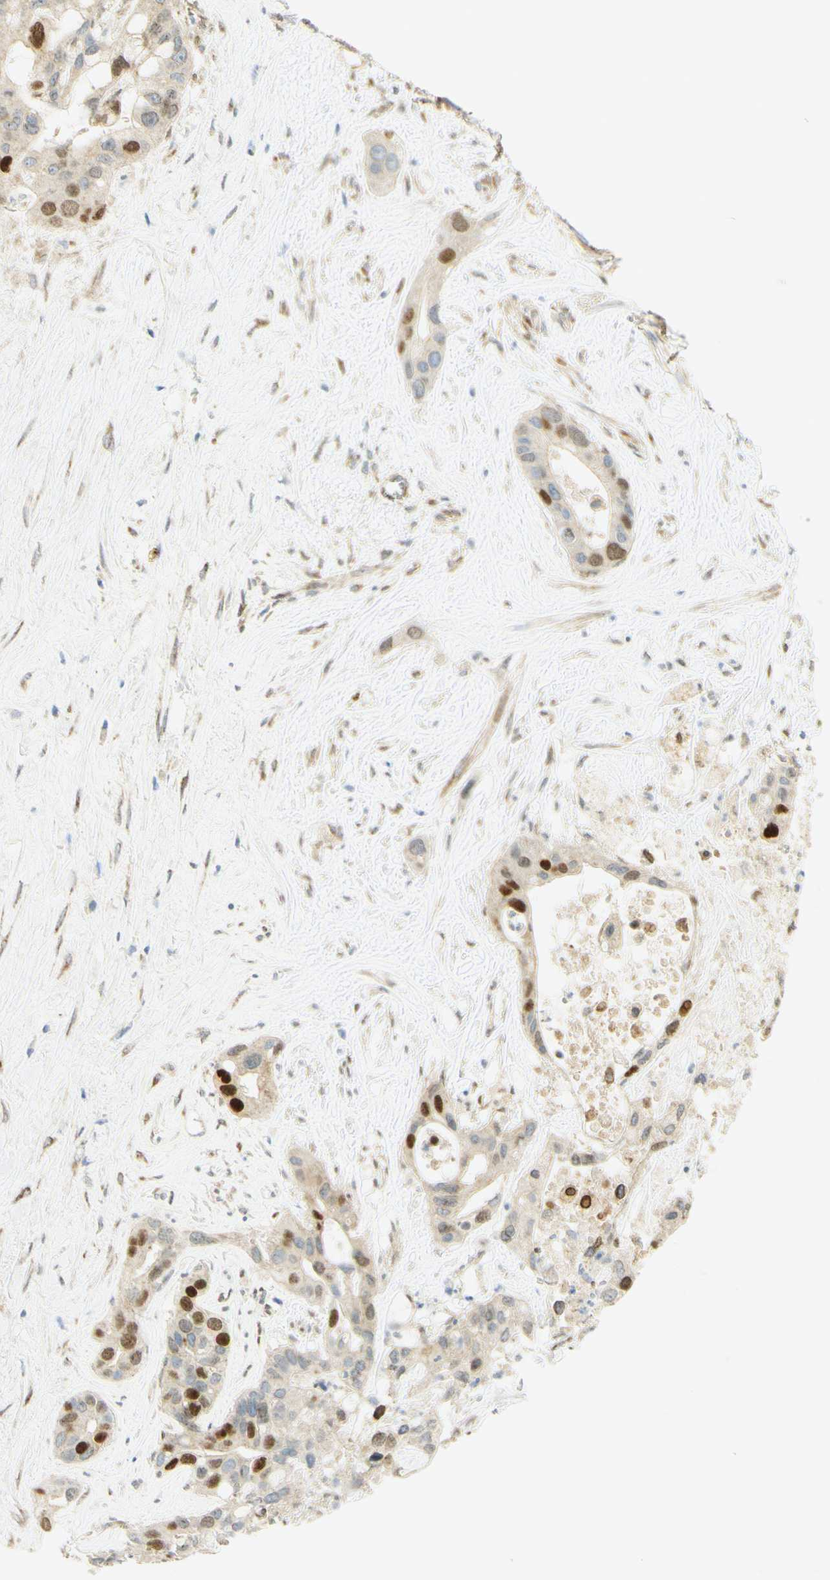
{"staining": {"intensity": "strong", "quantity": "25%-75%", "location": "nuclear"}, "tissue": "liver cancer", "cell_type": "Tumor cells", "image_type": "cancer", "snomed": [{"axis": "morphology", "description": "Cholangiocarcinoma"}, {"axis": "topography", "description": "Liver"}], "caption": "Protein staining of cholangiocarcinoma (liver) tissue demonstrates strong nuclear positivity in approximately 25%-75% of tumor cells. (DAB IHC with brightfield microscopy, high magnification).", "gene": "E2F1", "patient": {"sex": "female", "age": 65}}